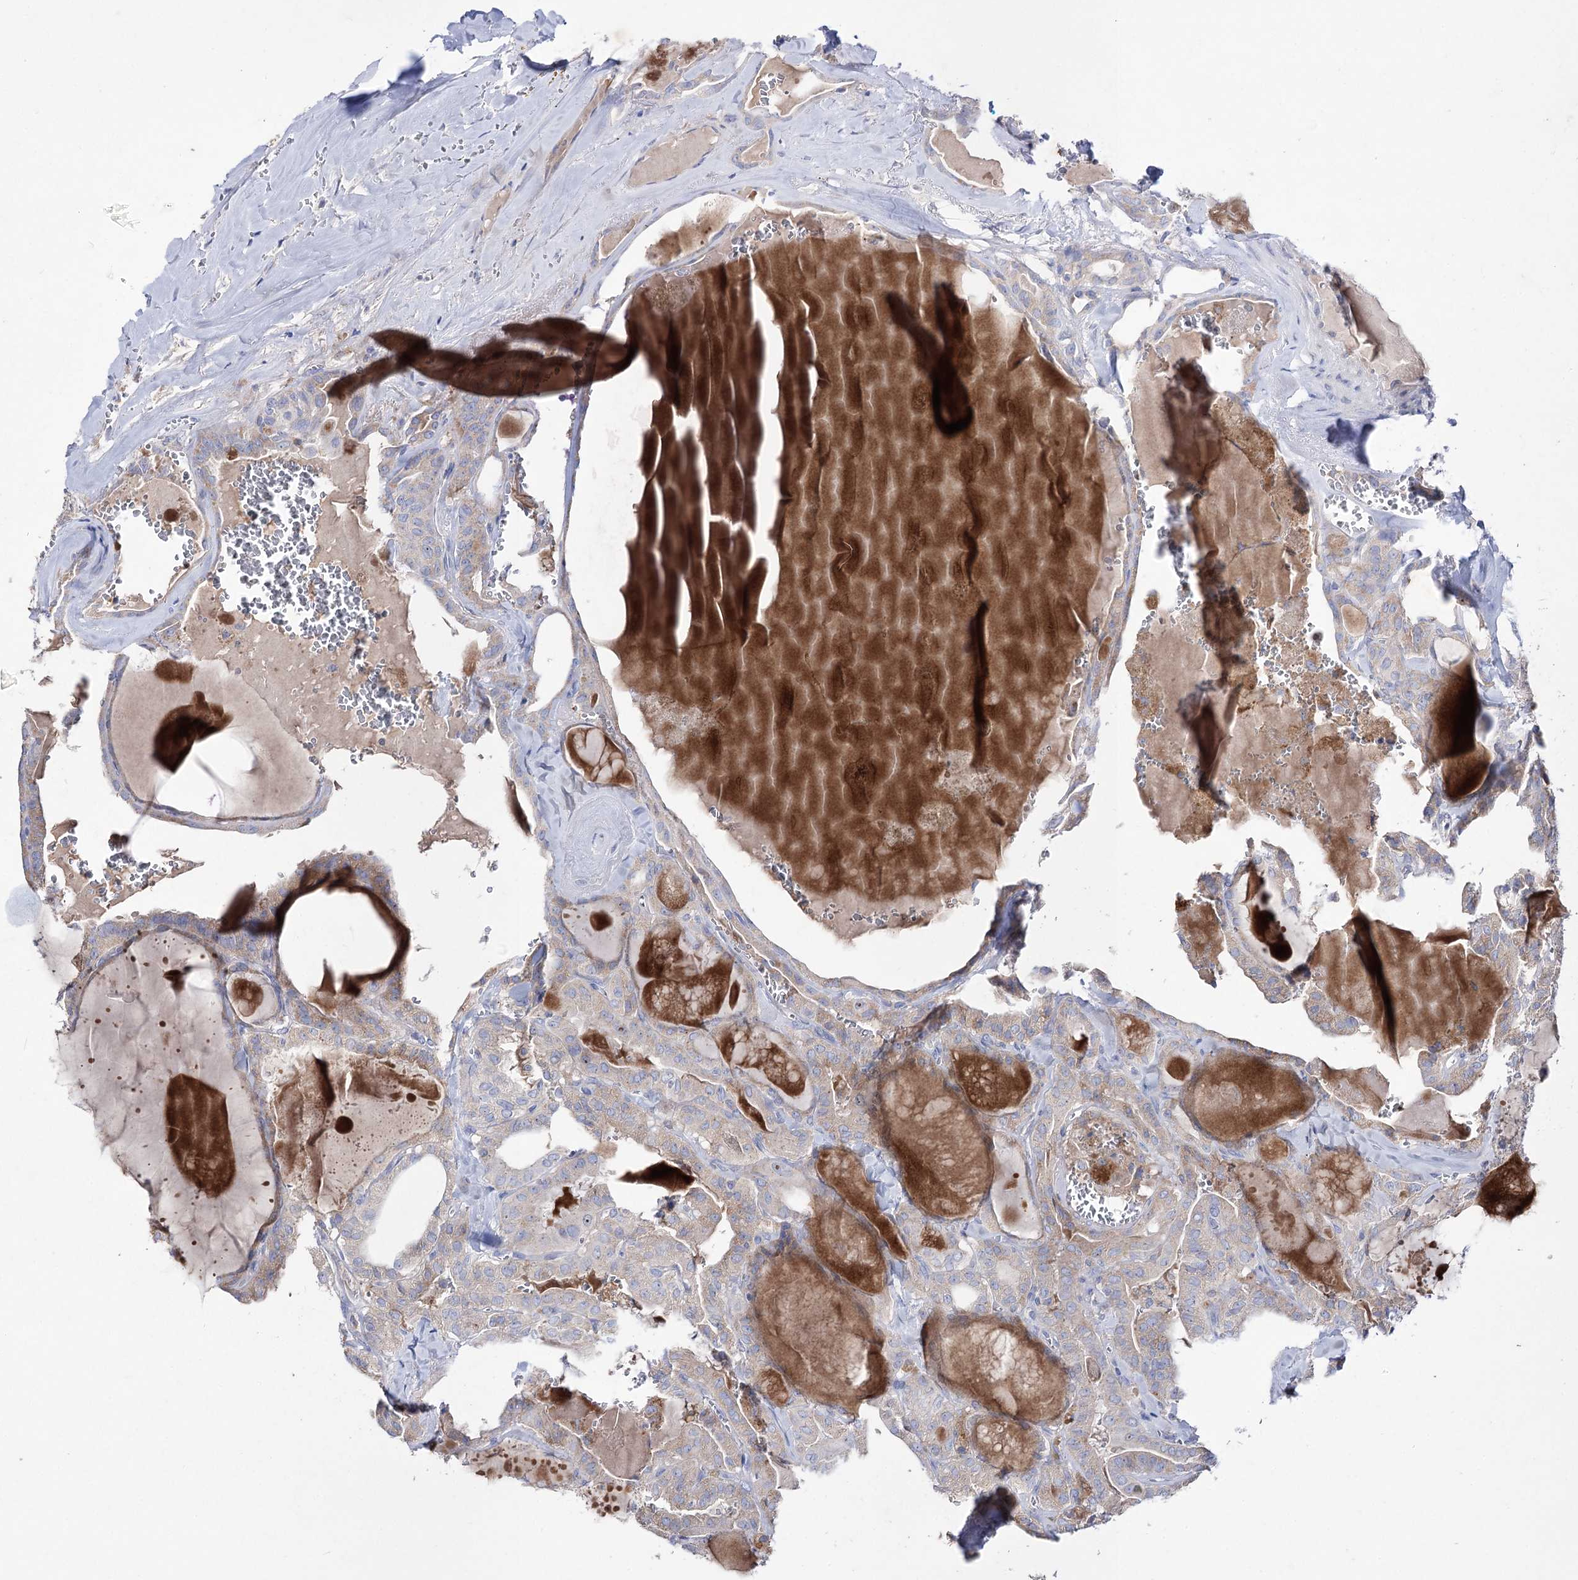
{"staining": {"intensity": "weak", "quantity": ">75%", "location": "cytoplasmic/membranous"}, "tissue": "thyroid cancer", "cell_type": "Tumor cells", "image_type": "cancer", "snomed": [{"axis": "morphology", "description": "Papillary adenocarcinoma, NOS"}, {"axis": "topography", "description": "Thyroid gland"}], "caption": "This is an image of immunohistochemistry staining of thyroid cancer (papillary adenocarcinoma), which shows weak staining in the cytoplasmic/membranous of tumor cells.", "gene": "NAGLU", "patient": {"sex": "male", "age": 52}}